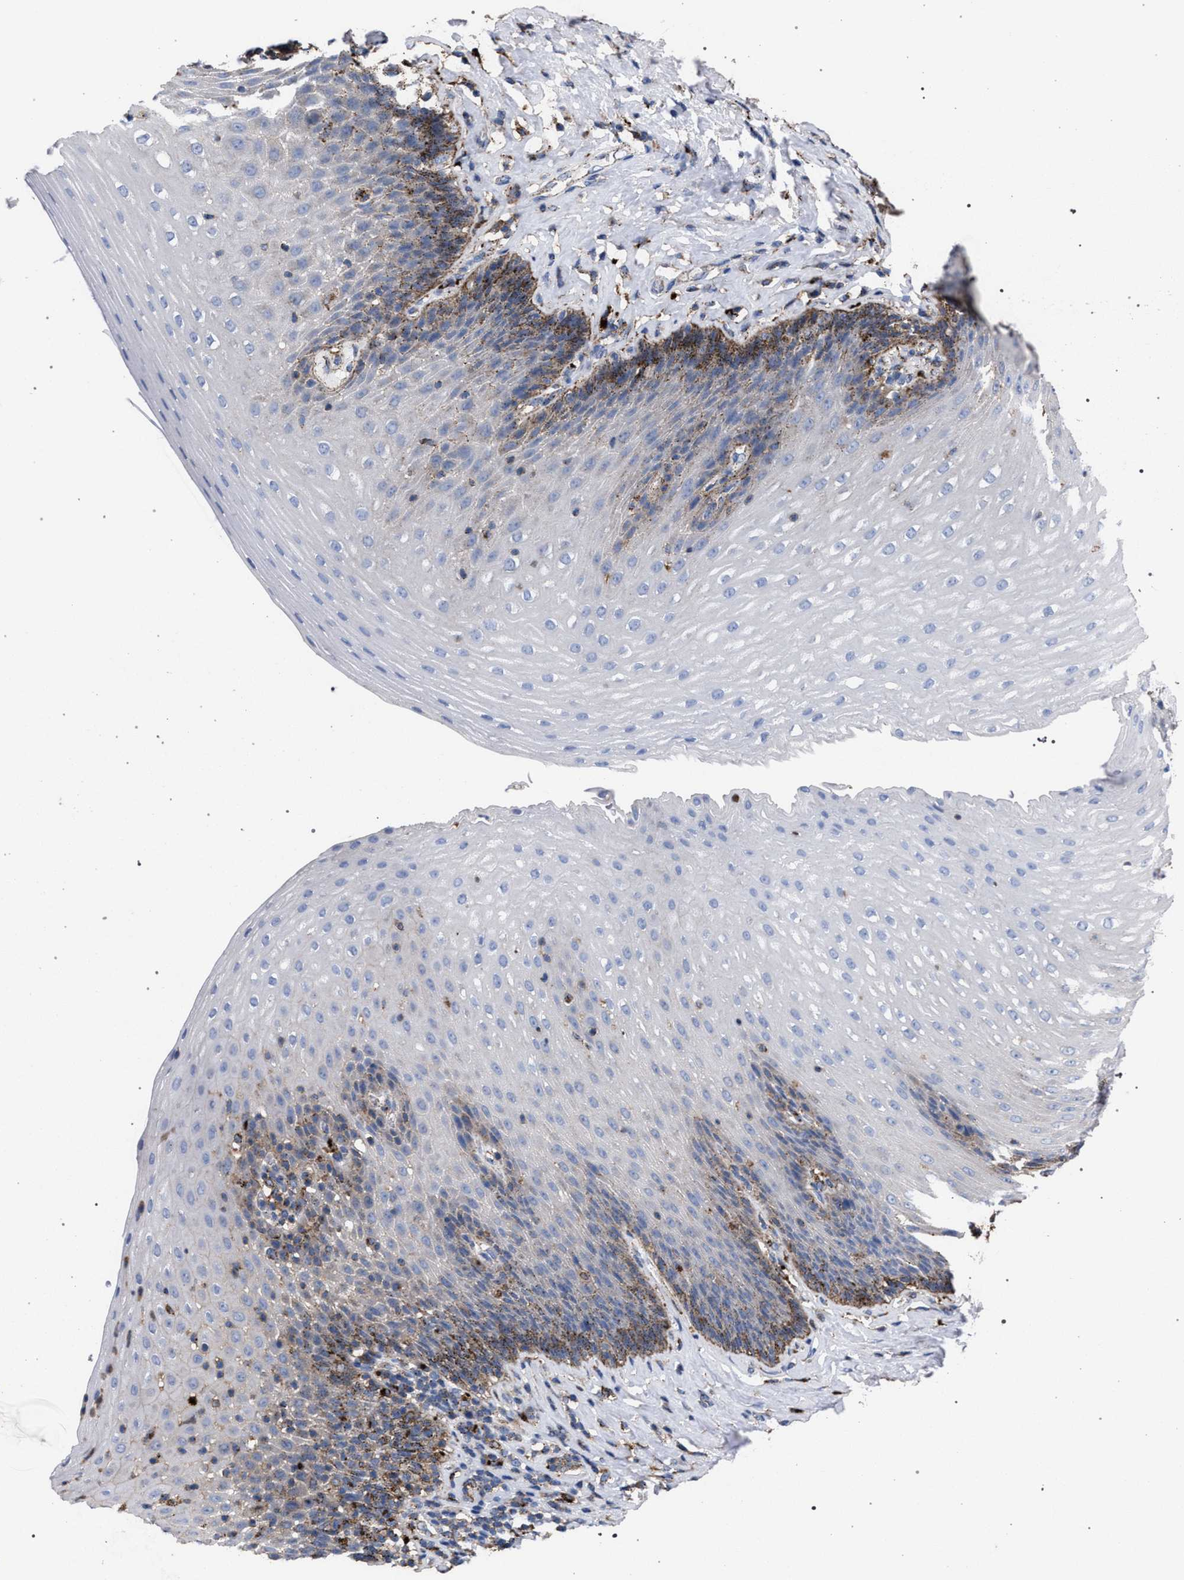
{"staining": {"intensity": "moderate", "quantity": "<25%", "location": "cytoplasmic/membranous"}, "tissue": "esophagus", "cell_type": "Squamous epithelial cells", "image_type": "normal", "snomed": [{"axis": "morphology", "description": "Normal tissue, NOS"}, {"axis": "topography", "description": "Esophagus"}], "caption": "Esophagus stained with immunohistochemistry demonstrates moderate cytoplasmic/membranous expression in about <25% of squamous epithelial cells.", "gene": "PPT1", "patient": {"sex": "female", "age": 61}}